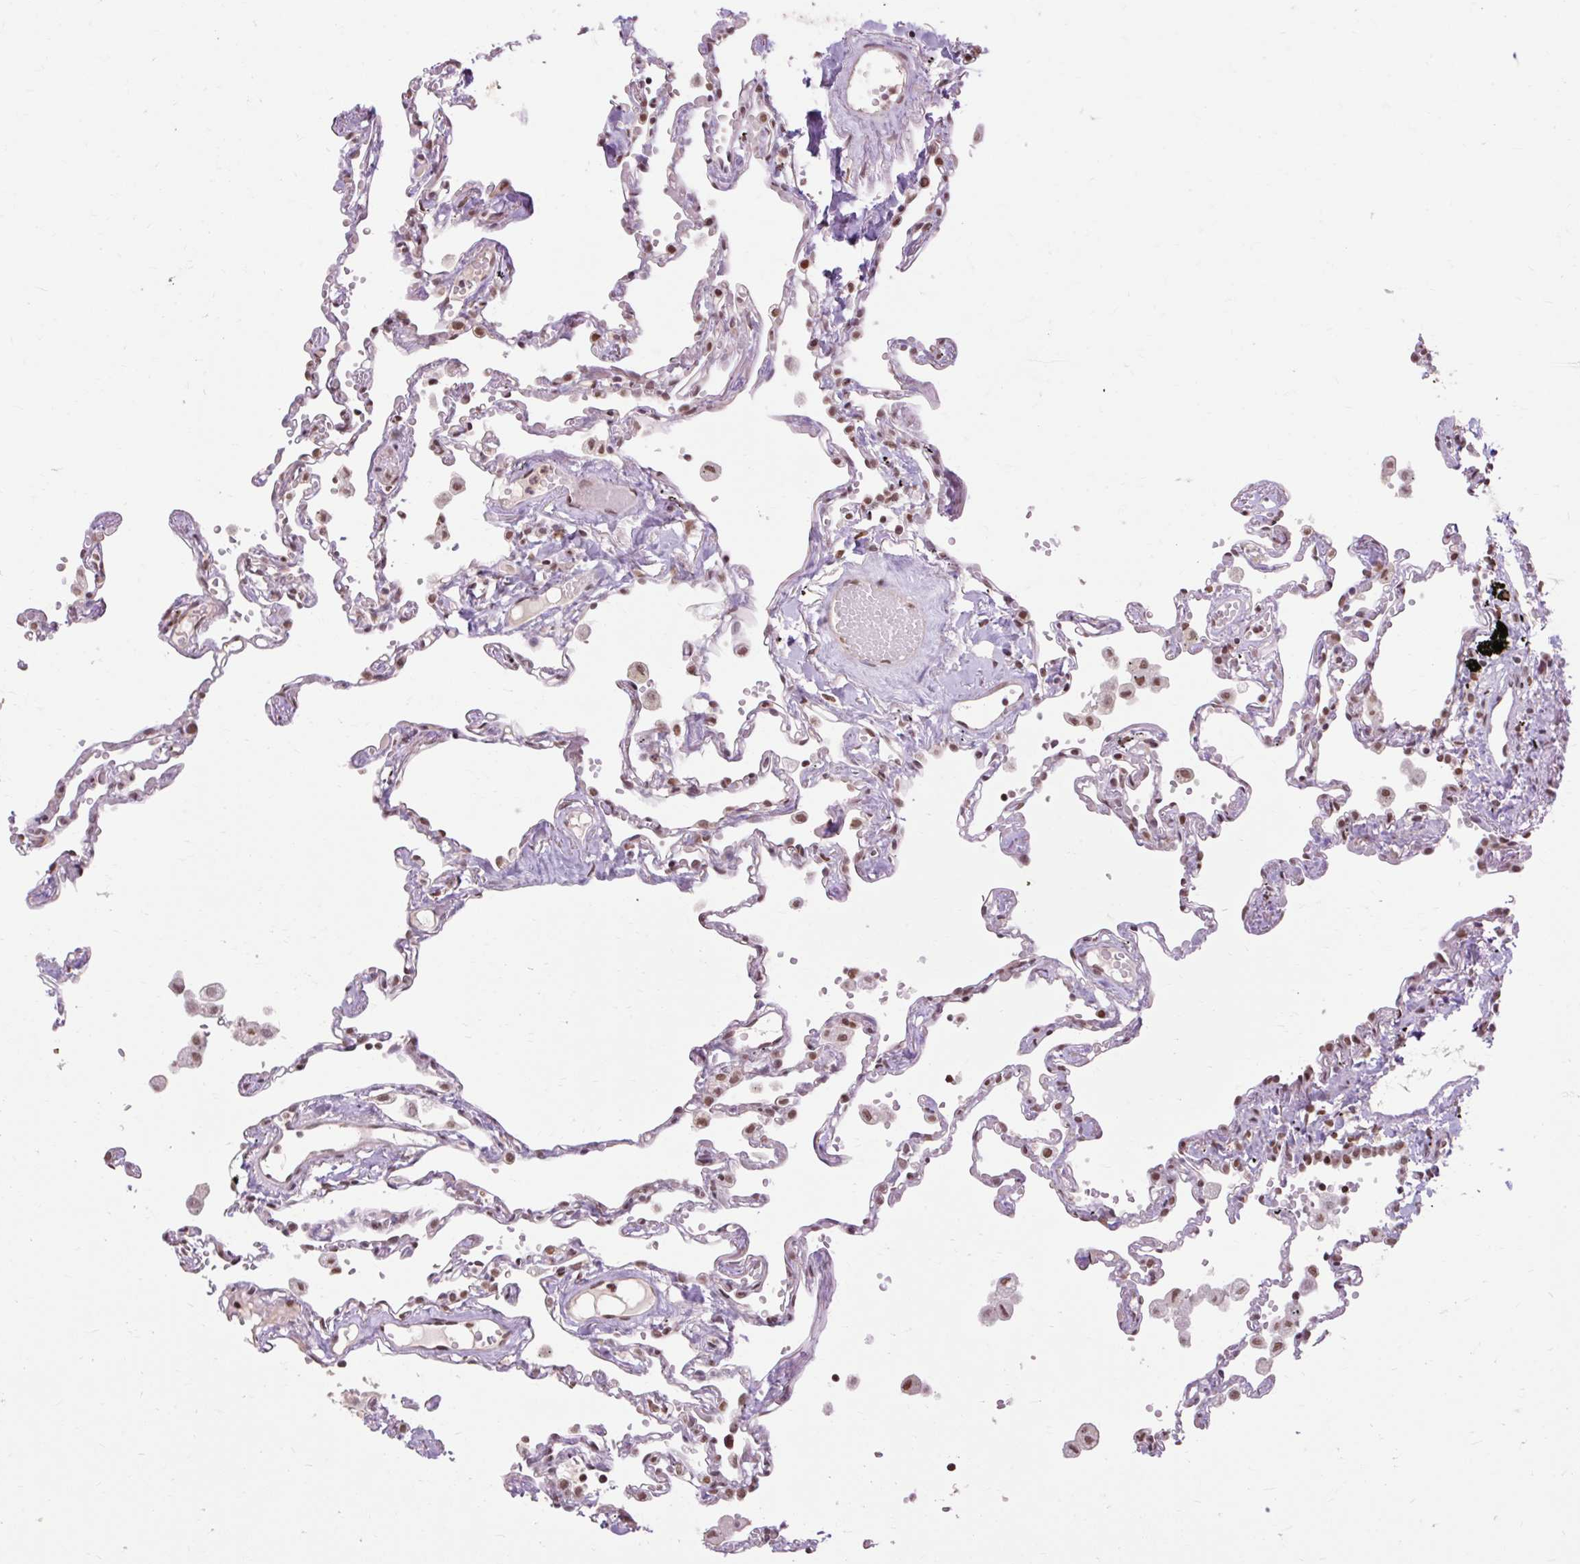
{"staining": {"intensity": "strong", "quantity": "25%-75%", "location": "nuclear"}, "tissue": "lung", "cell_type": "Alveolar cells", "image_type": "normal", "snomed": [{"axis": "morphology", "description": "Normal tissue, NOS"}, {"axis": "topography", "description": "Lung"}], "caption": "DAB (3,3'-diaminobenzidine) immunohistochemical staining of benign lung shows strong nuclear protein positivity in about 25%-75% of alveolar cells.", "gene": "ENSG00000261832", "patient": {"sex": "female", "age": 67}}